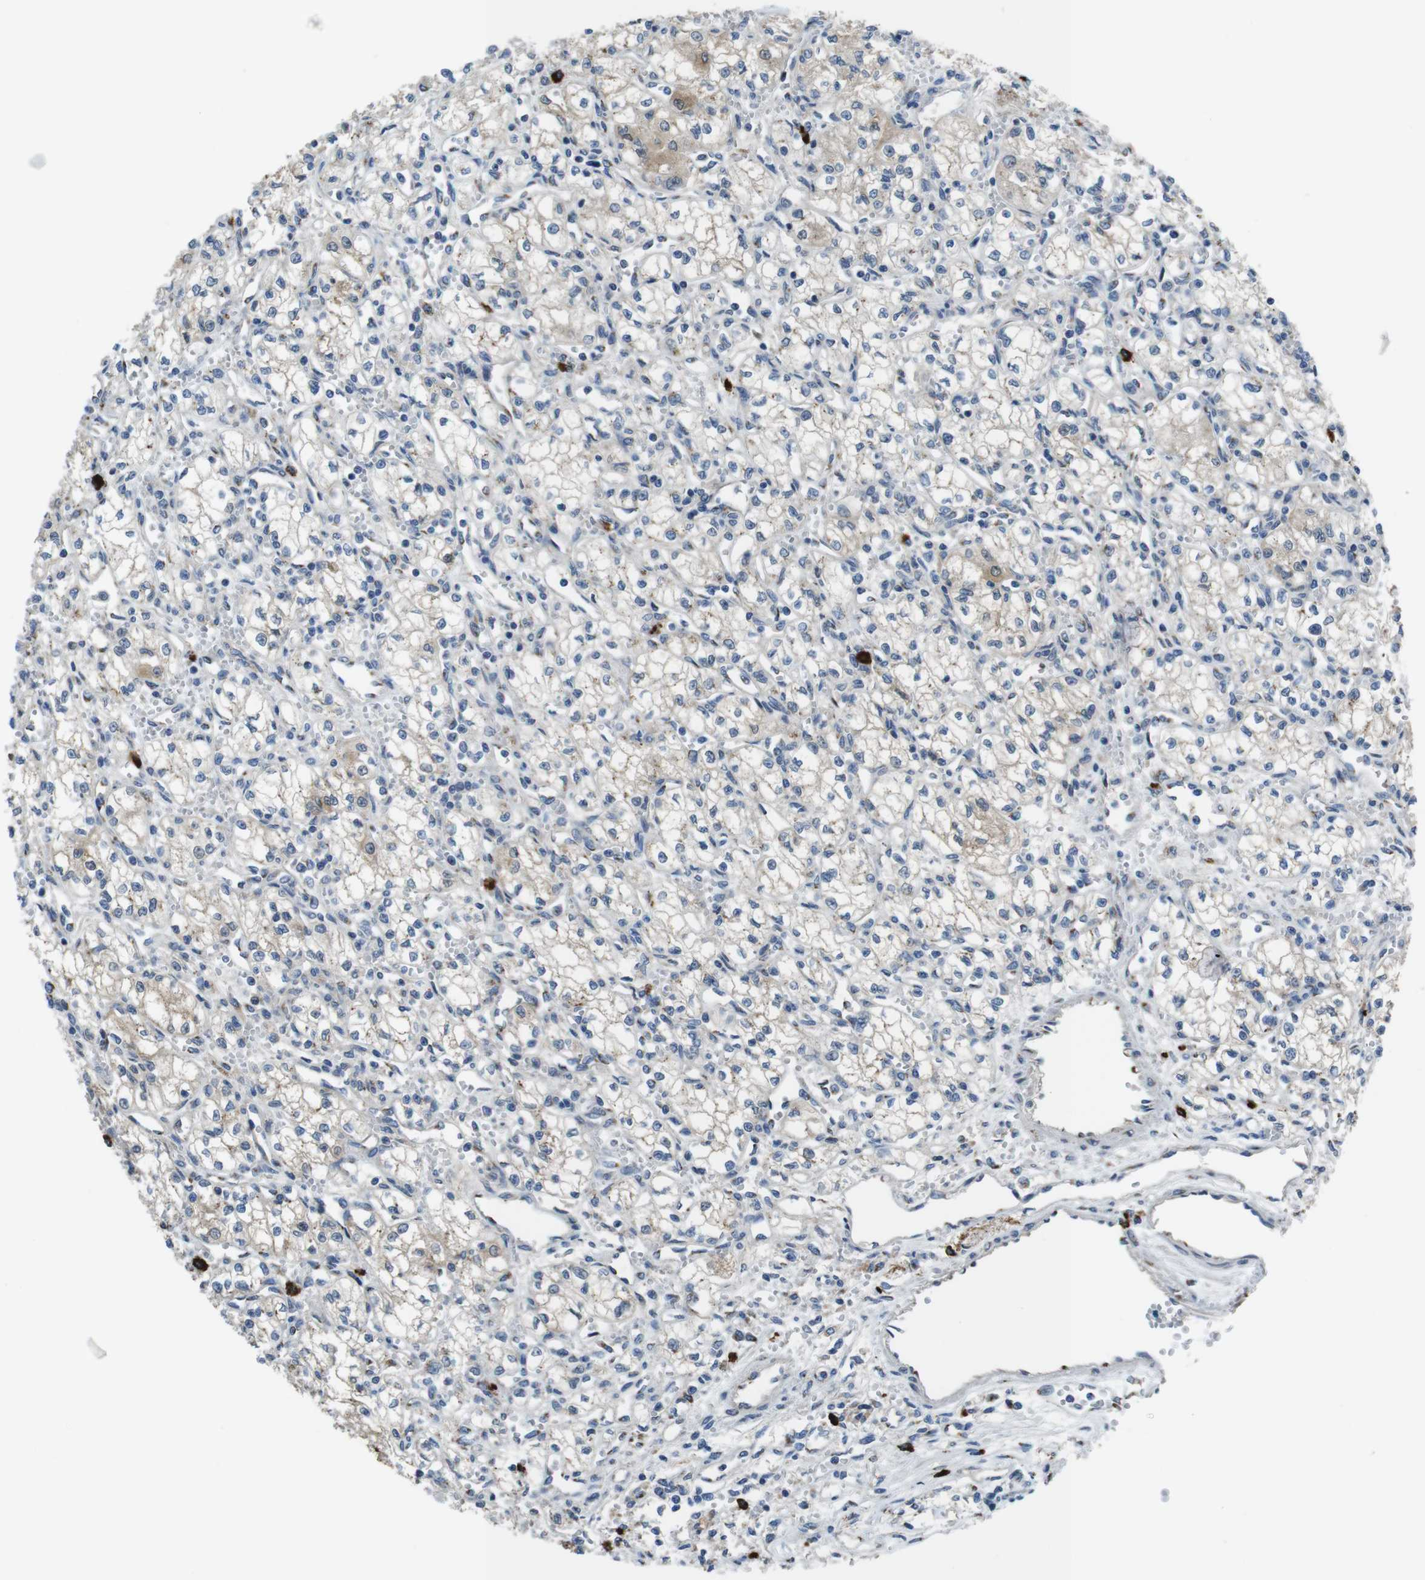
{"staining": {"intensity": "weak", "quantity": ">75%", "location": "cytoplasmic/membranous"}, "tissue": "renal cancer", "cell_type": "Tumor cells", "image_type": "cancer", "snomed": [{"axis": "morphology", "description": "Normal tissue, NOS"}, {"axis": "morphology", "description": "Adenocarcinoma, NOS"}, {"axis": "topography", "description": "Kidney"}], "caption": "IHC of renal adenocarcinoma demonstrates low levels of weak cytoplasmic/membranous positivity in approximately >75% of tumor cells. Immunohistochemistry stains the protein in brown and the nuclei are stained blue.", "gene": "RAB6A", "patient": {"sex": "male", "age": 59}}